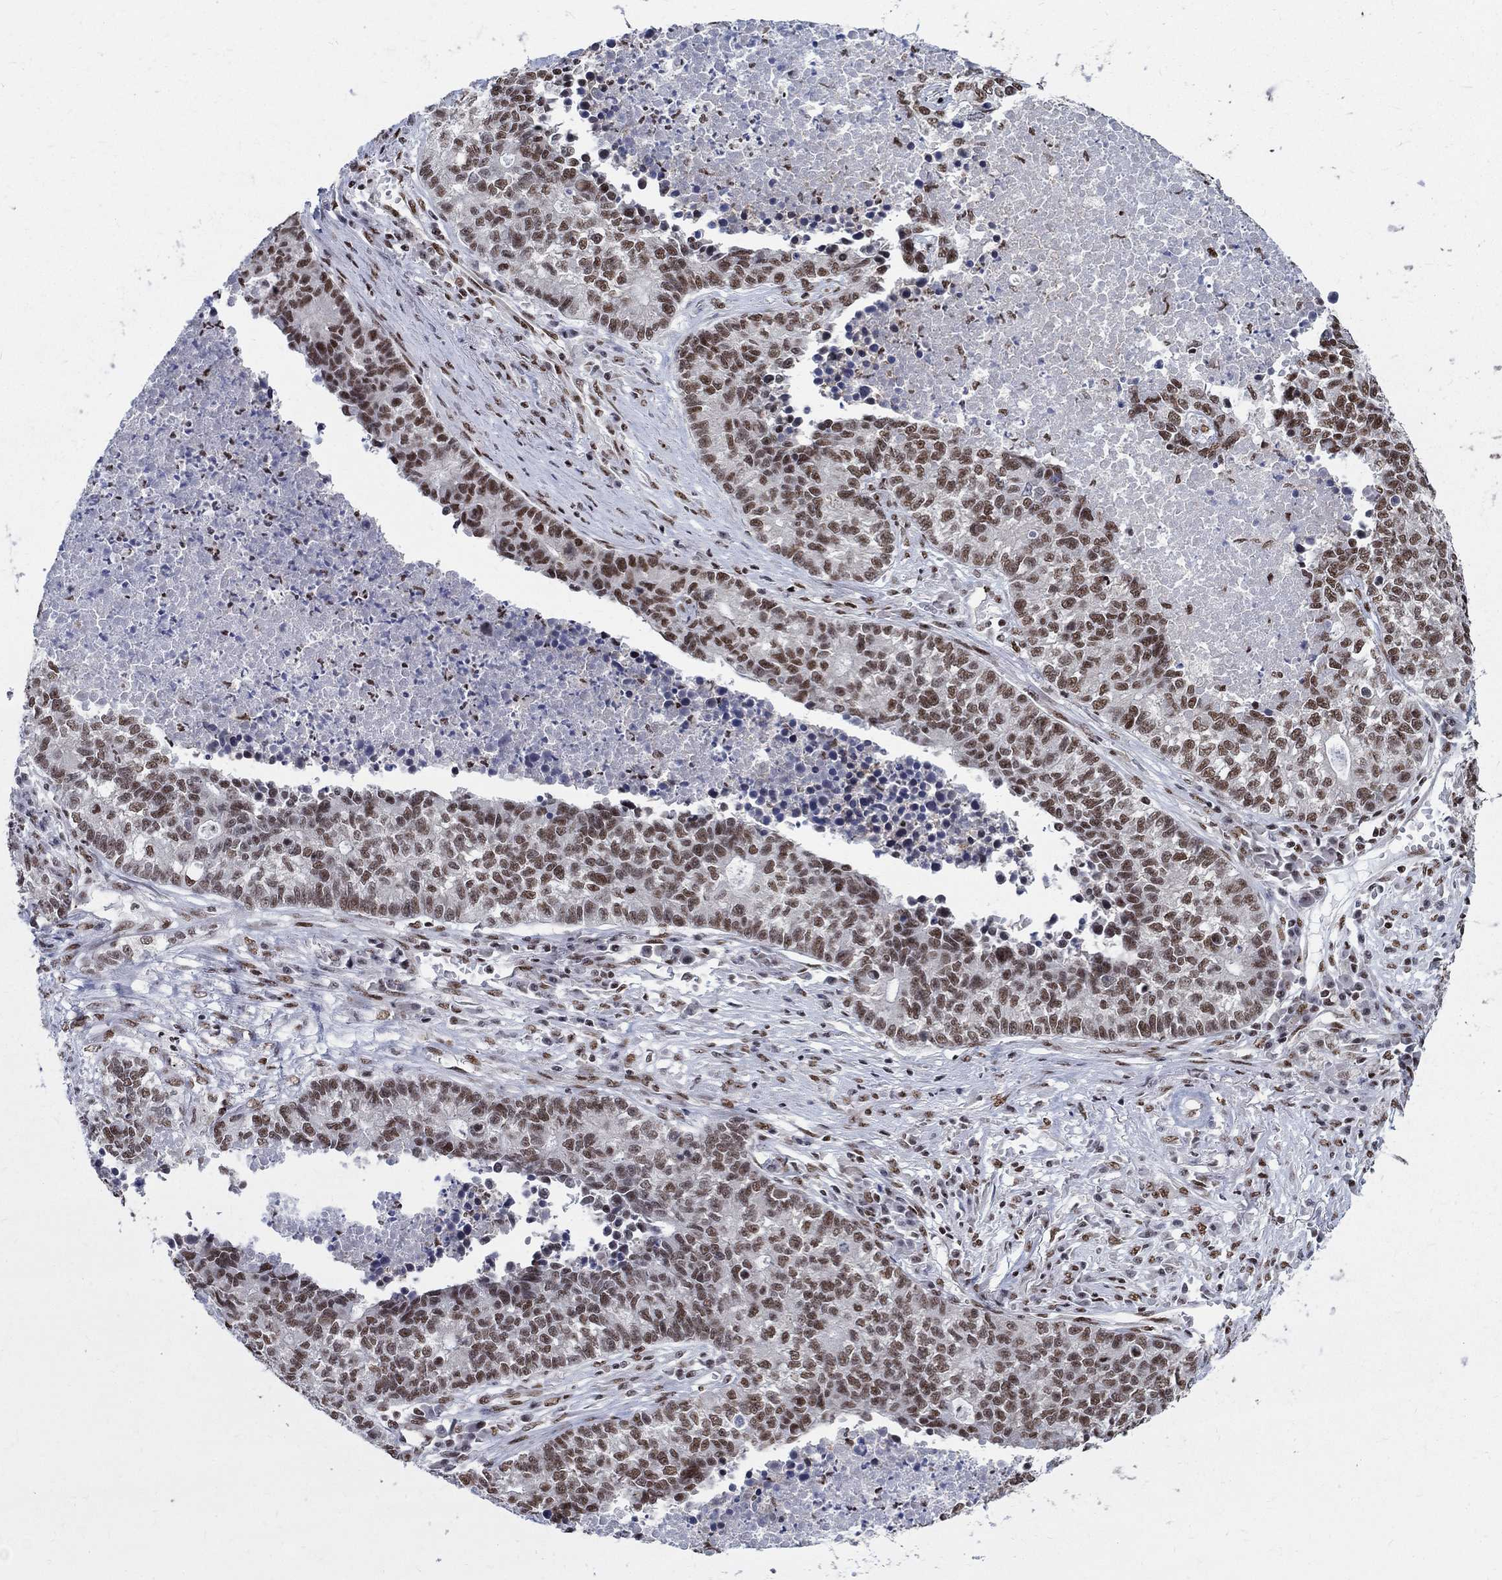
{"staining": {"intensity": "moderate", "quantity": ">75%", "location": "nuclear"}, "tissue": "lung cancer", "cell_type": "Tumor cells", "image_type": "cancer", "snomed": [{"axis": "morphology", "description": "Adenocarcinoma, NOS"}, {"axis": "topography", "description": "Lung"}], "caption": "Lung adenocarcinoma stained with a protein marker reveals moderate staining in tumor cells.", "gene": "FBXO16", "patient": {"sex": "male", "age": 57}}